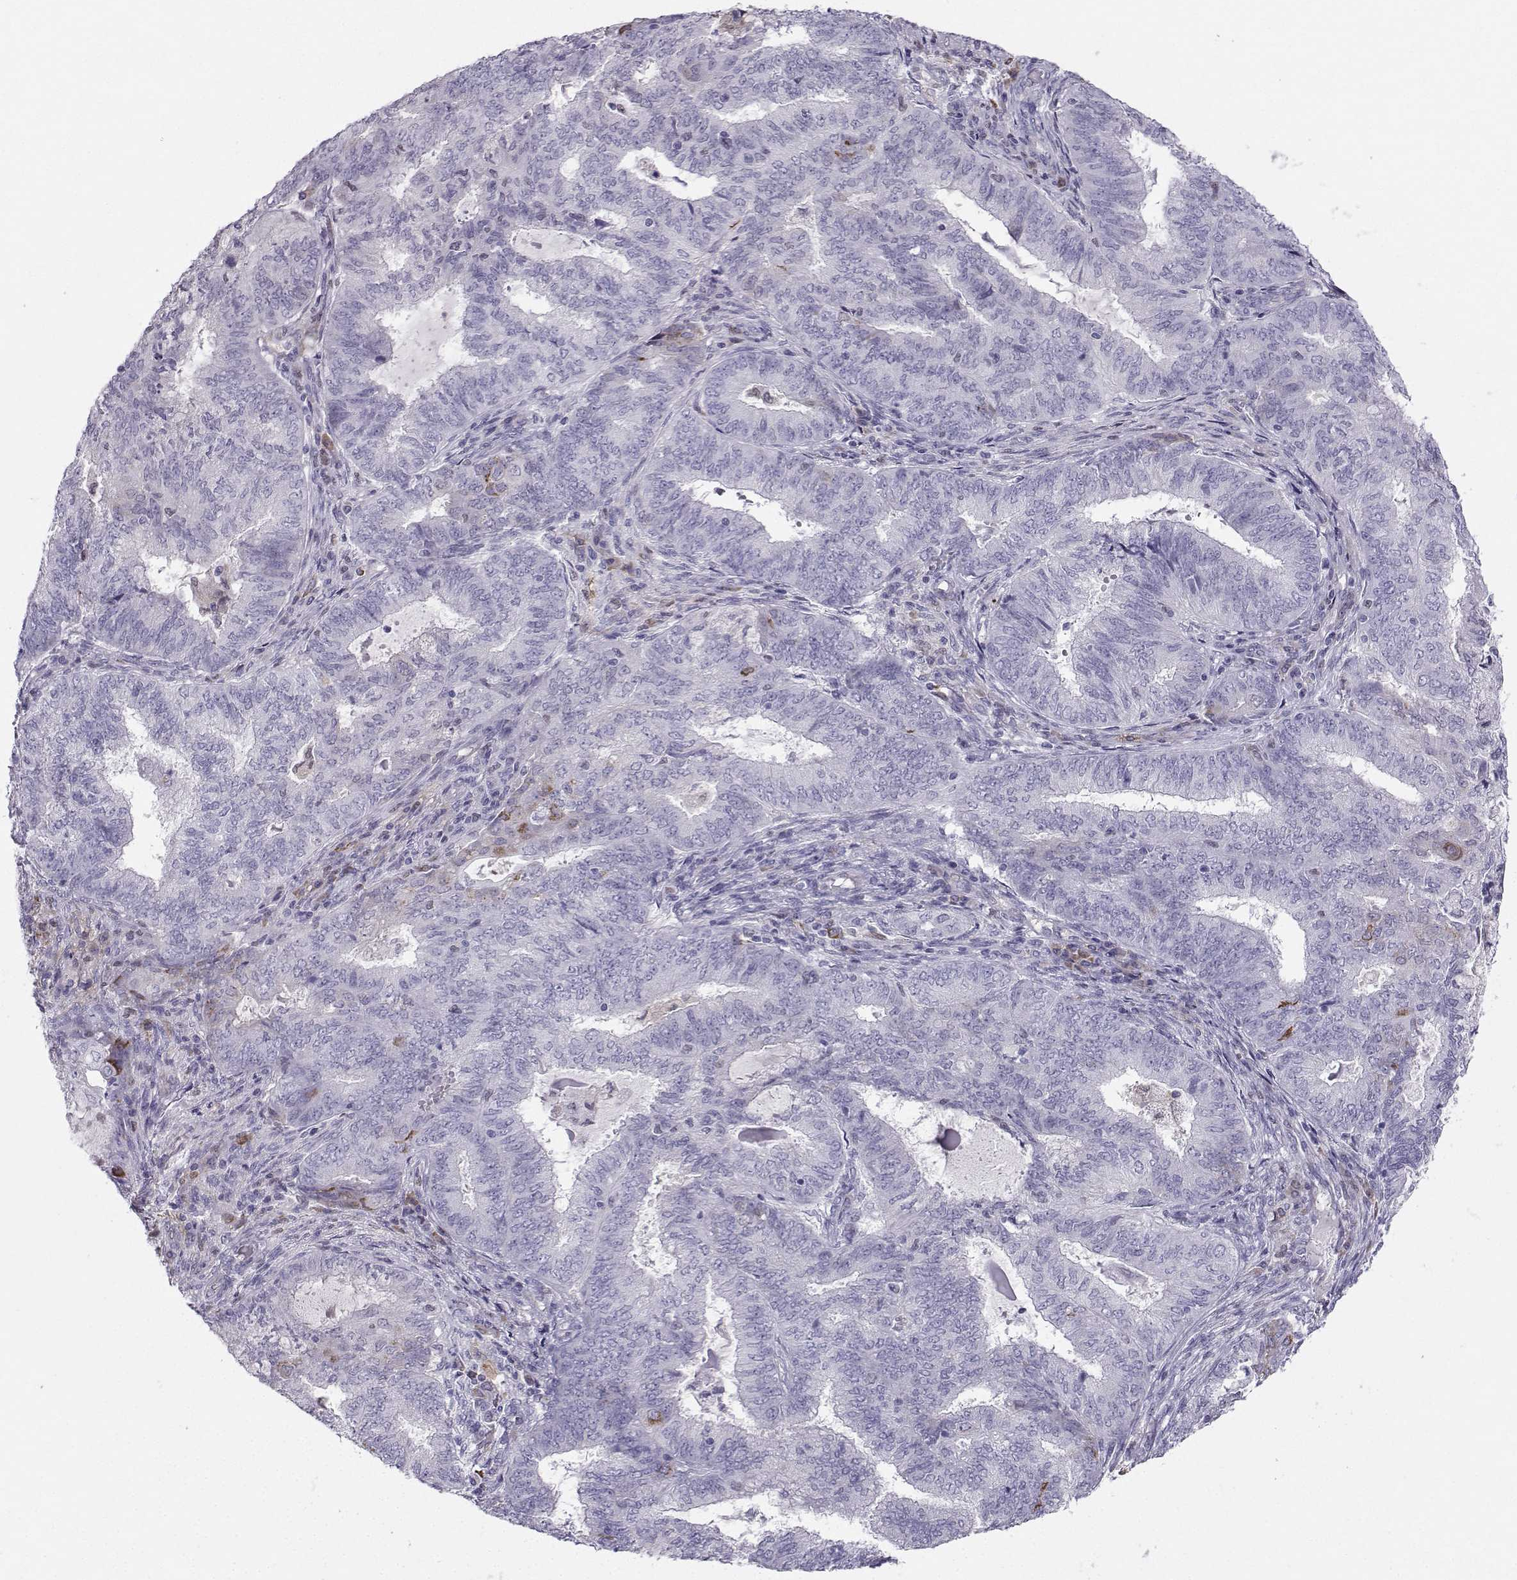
{"staining": {"intensity": "negative", "quantity": "none", "location": "none"}, "tissue": "endometrial cancer", "cell_type": "Tumor cells", "image_type": "cancer", "snomed": [{"axis": "morphology", "description": "Adenocarcinoma, NOS"}, {"axis": "topography", "description": "Endometrium"}], "caption": "There is no significant staining in tumor cells of endometrial cancer. (DAB IHC, high magnification).", "gene": "DCLK3", "patient": {"sex": "female", "age": 62}}